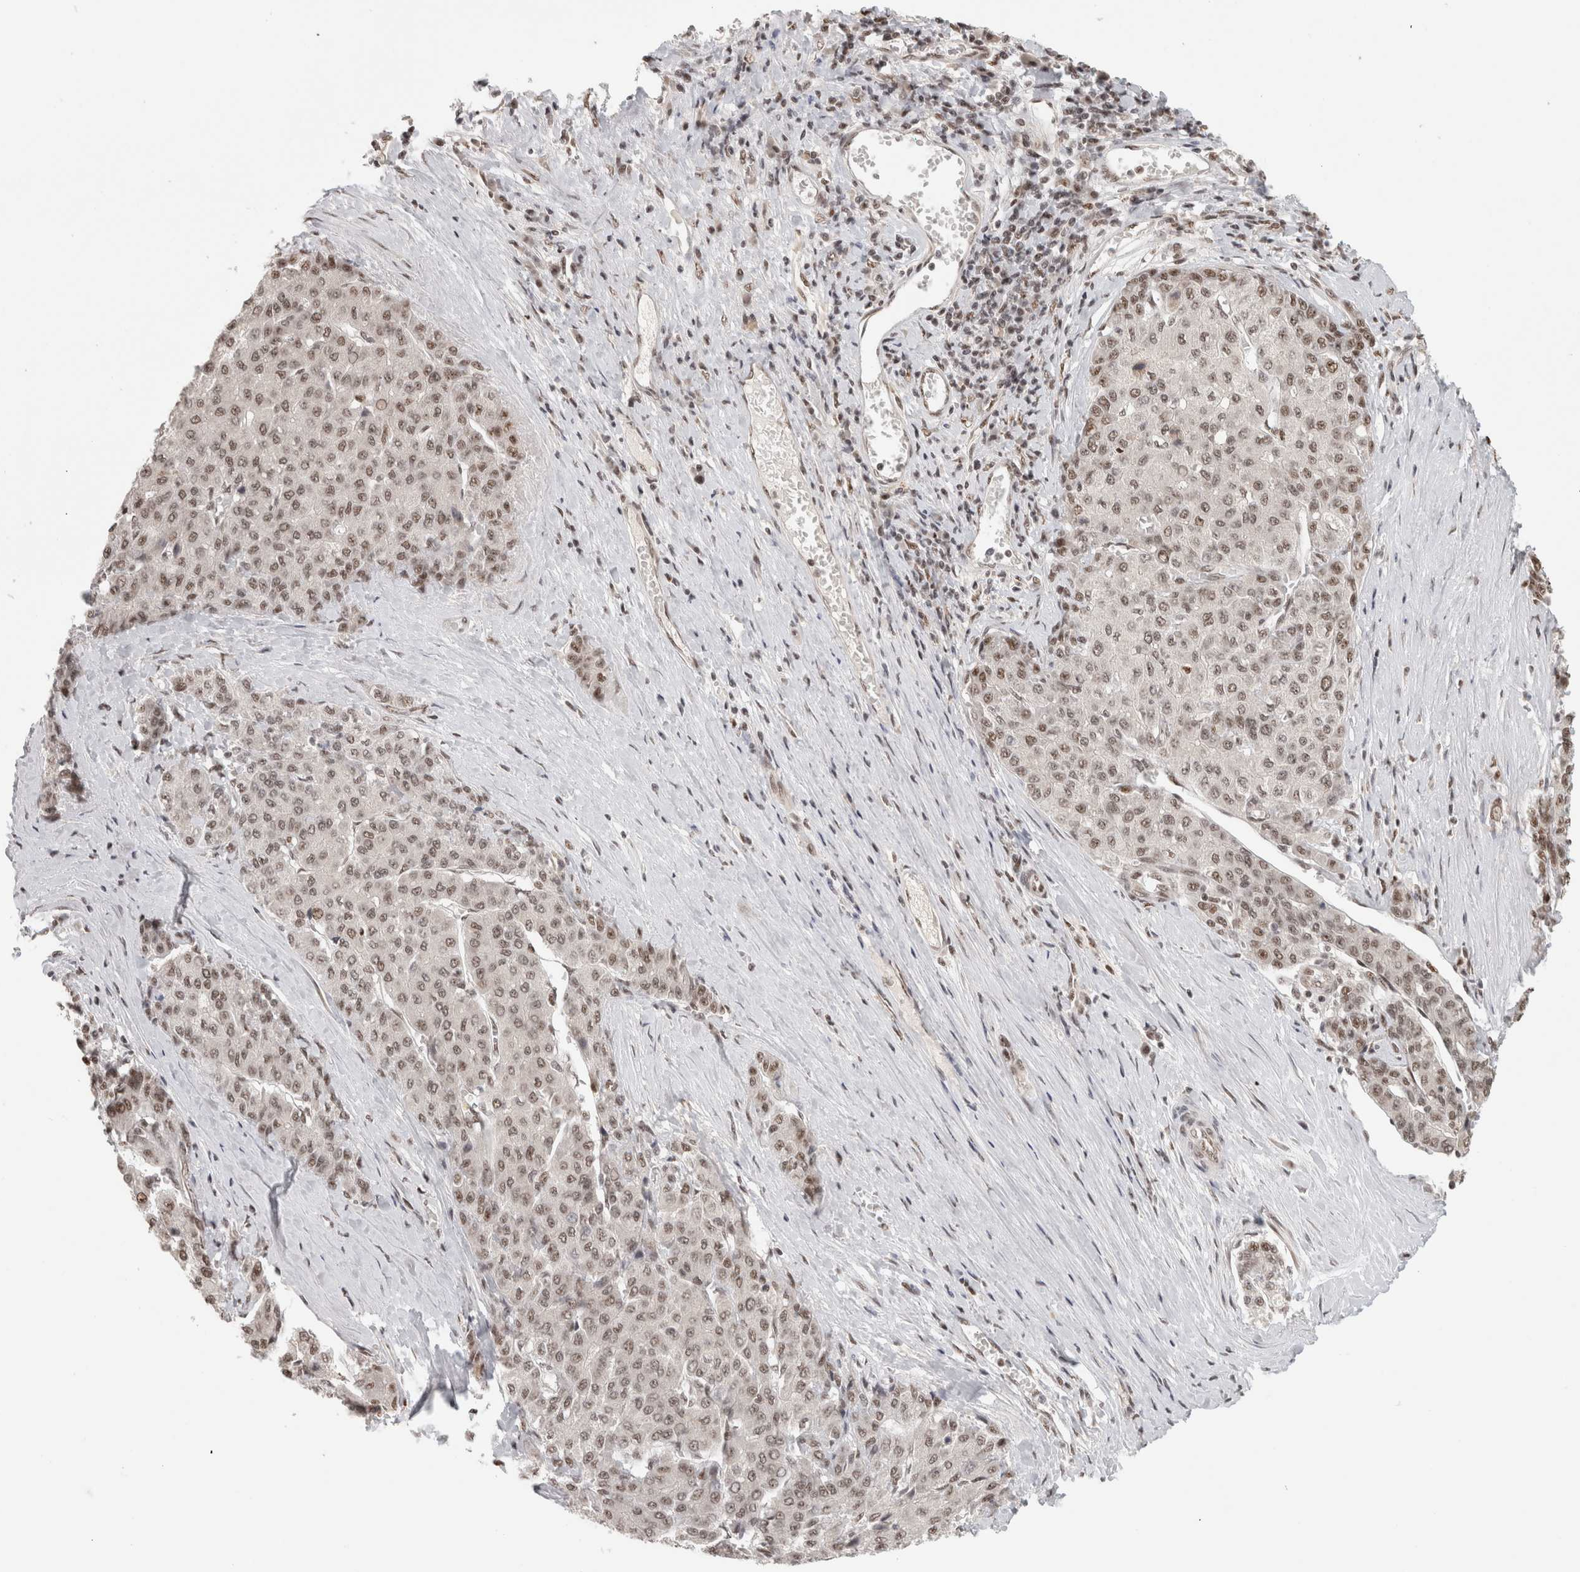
{"staining": {"intensity": "weak", "quantity": ">75%", "location": "nuclear"}, "tissue": "liver cancer", "cell_type": "Tumor cells", "image_type": "cancer", "snomed": [{"axis": "morphology", "description": "Carcinoma, Hepatocellular, NOS"}, {"axis": "topography", "description": "Liver"}], "caption": "Tumor cells display low levels of weak nuclear staining in about >75% of cells in liver hepatocellular carcinoma.", "gene": "EBNA1BP2", "patient": {"sex": "male", "age": 65}}